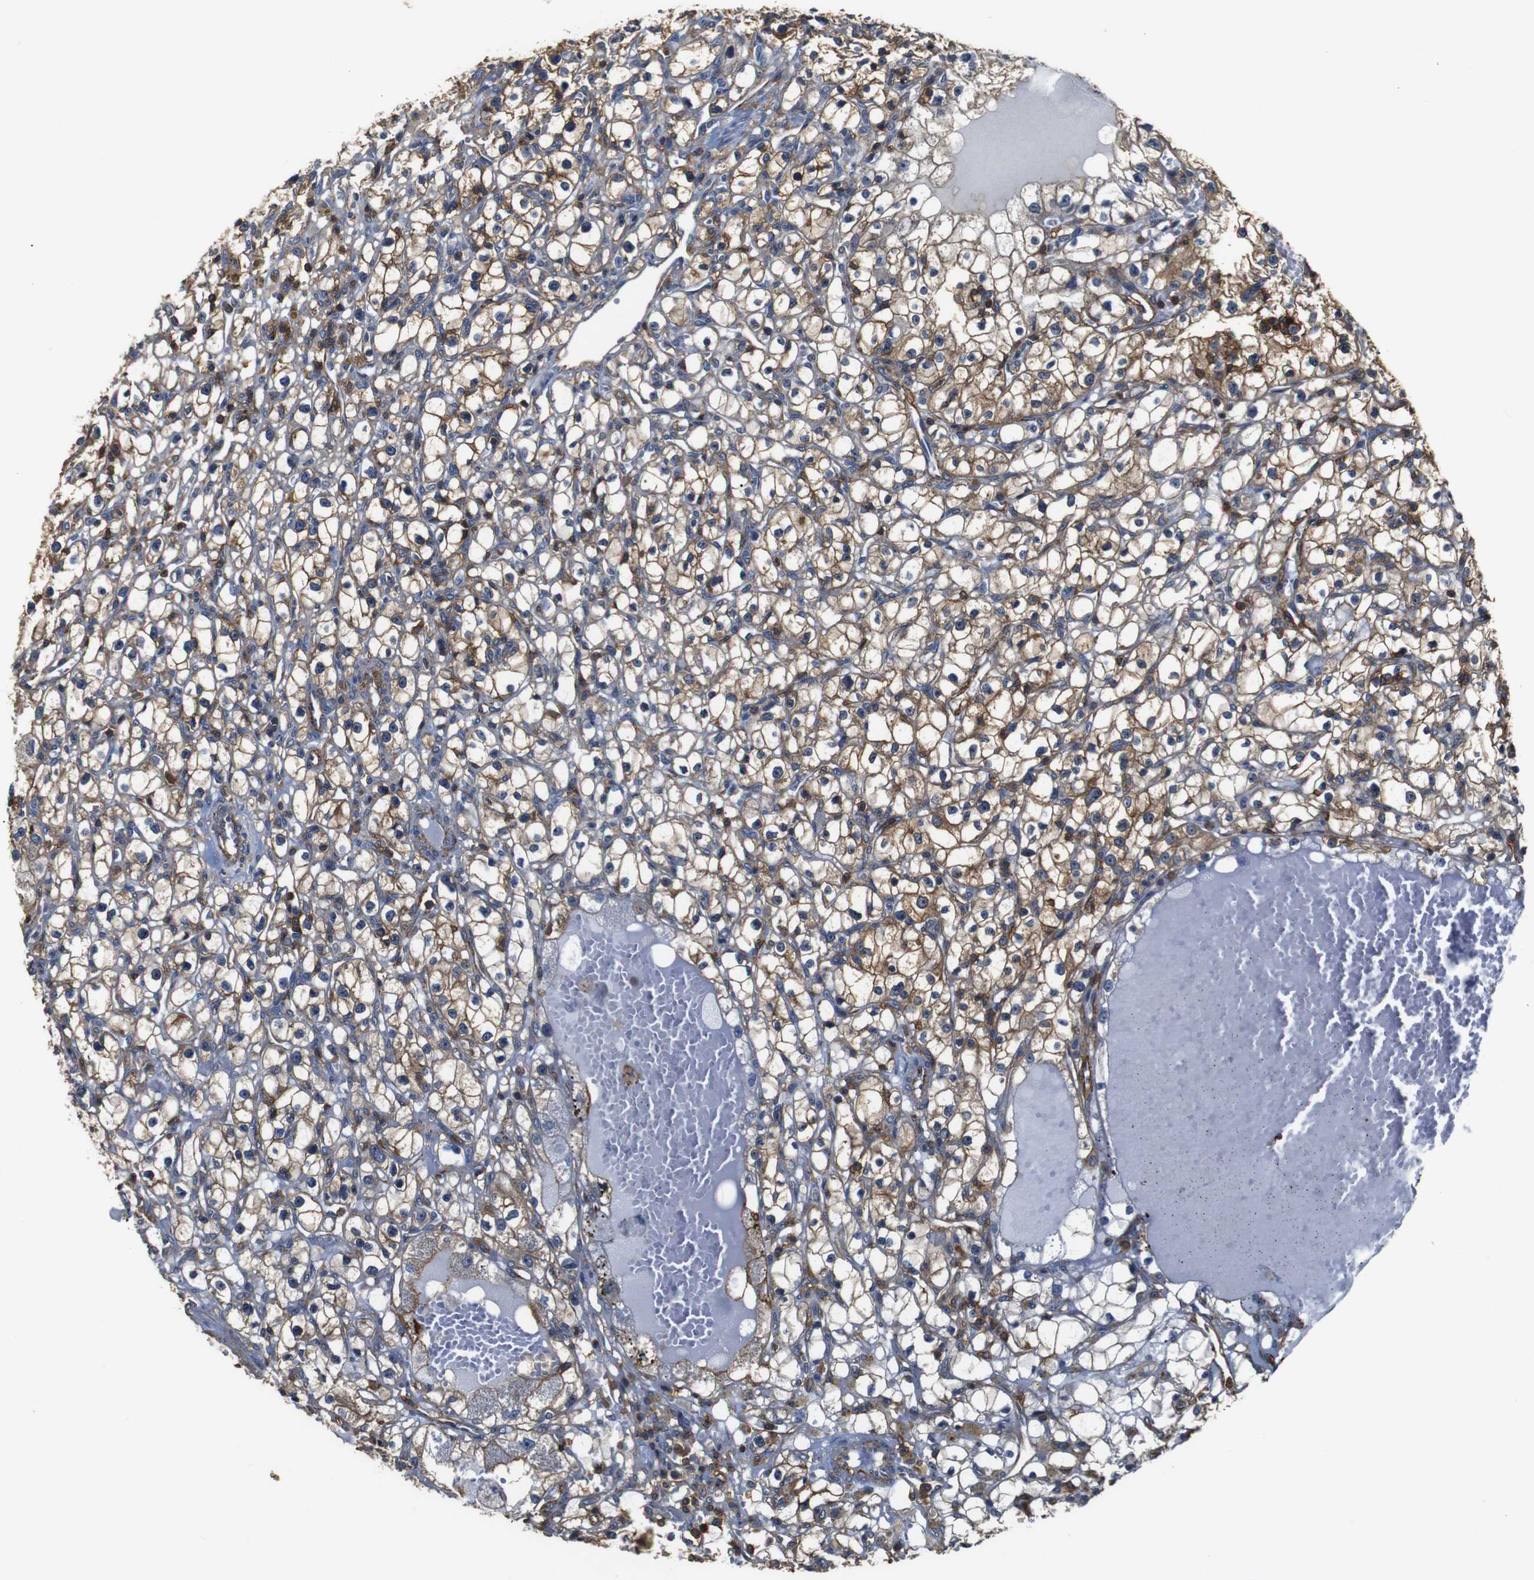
{"staining": {"intensity": "moderate", "quantity": ">75%", "location": "cytoplasmic/membranous"}, "tissue": "renal cancer", "cell_type": "Tumor cells", "image_type": "cancer", "snomed": [{"axis": "morphology", "description": "Adenocarcinoma, NOS"}, {"axis": "topography", "description": "Kidney"}], "caption": "IHC photomicrograph of neoplastic tissue: human adenocarcinoma (renal) stained using IHC displays medium levels of moderate protein expression localized specifically in the cytoplasmic/membranous of tumor cells, appearing as a cytoplasmic/membranous brown color.", "gene": "PI4KA", "patient": {"sex": "male", "age": 56}}